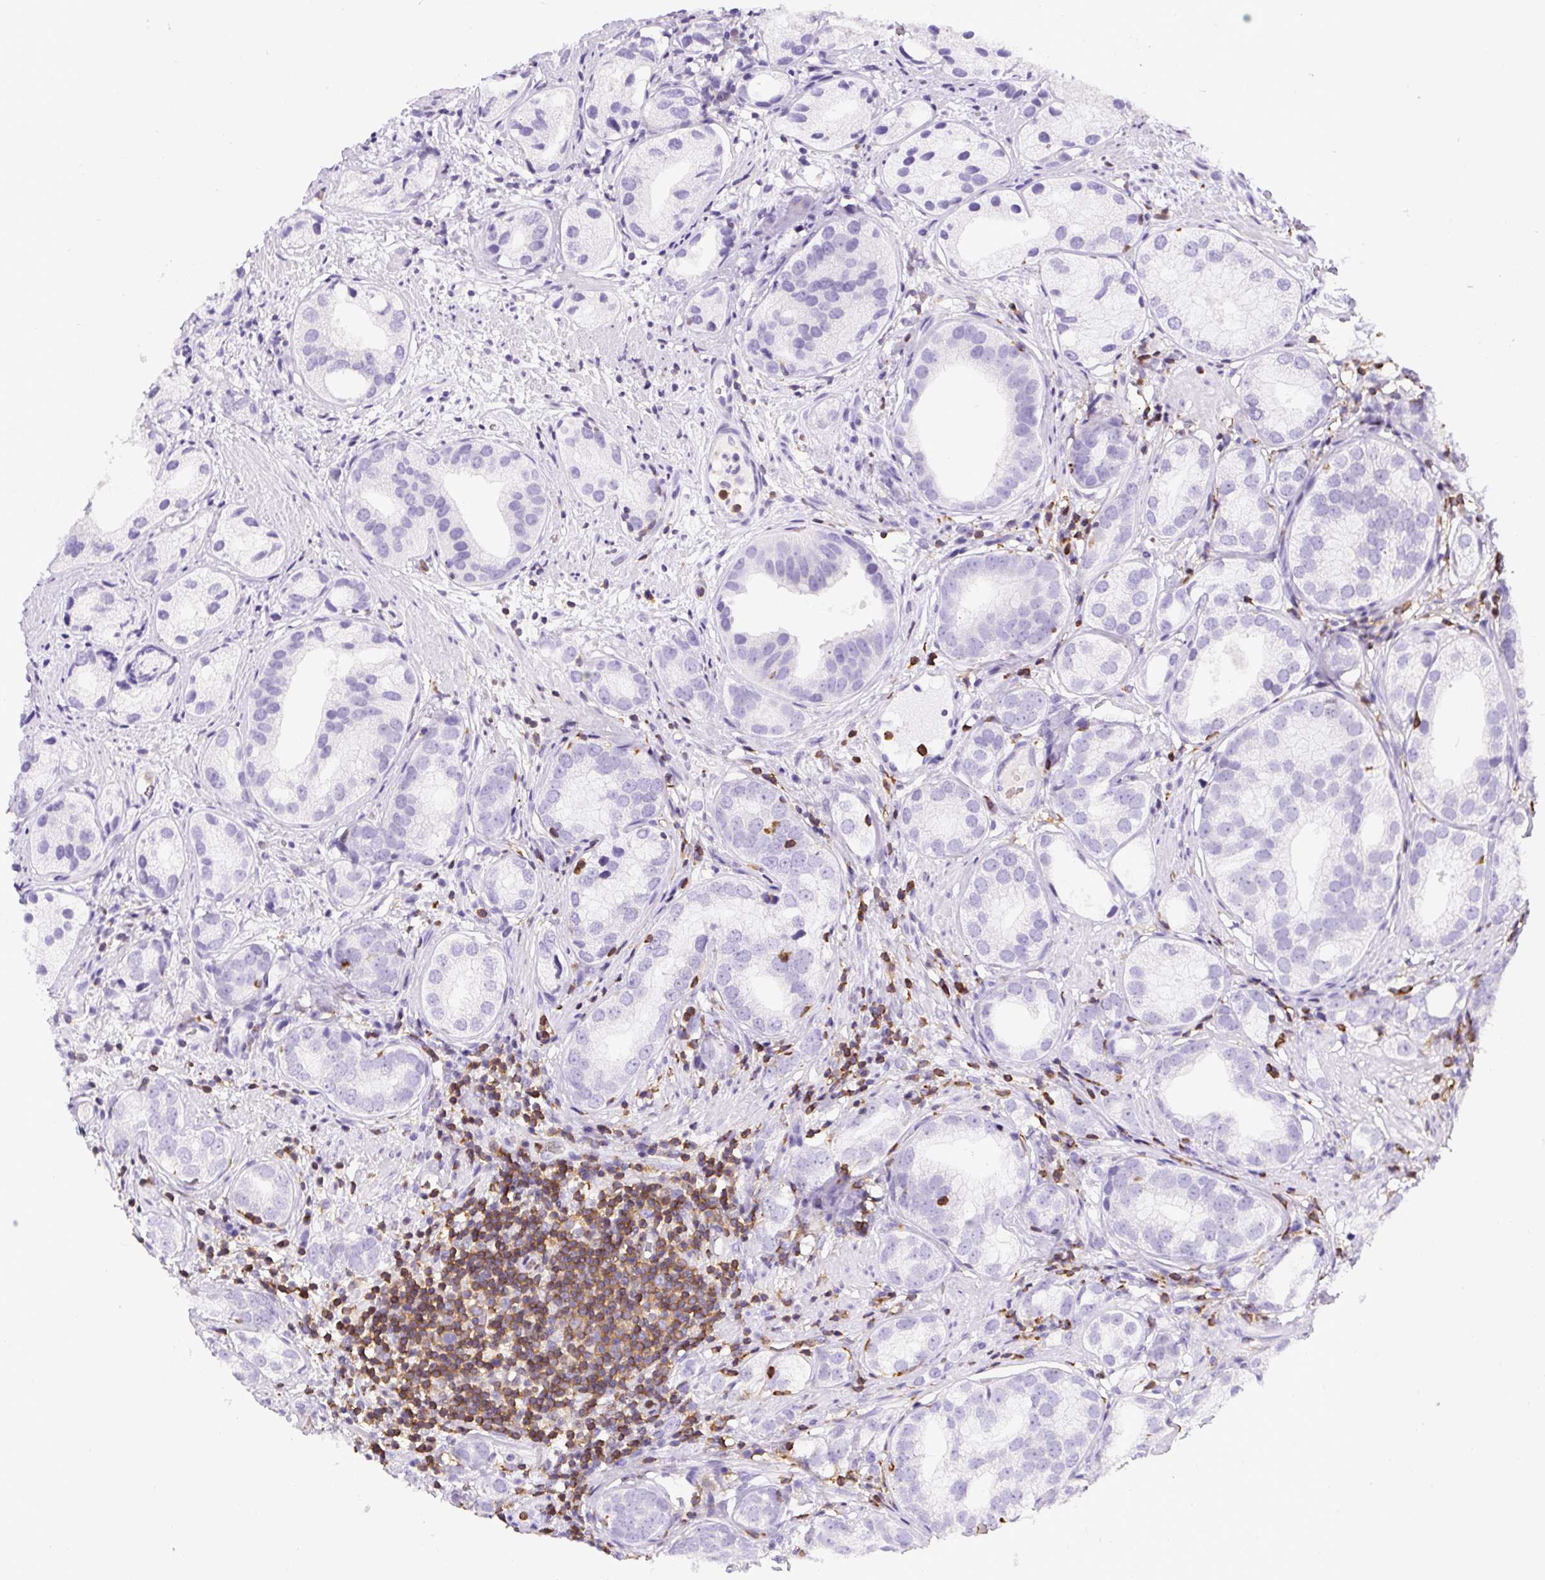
{"staining": {"intensity": "negative", "quantity": "none", "location": "none"}, "tissue": "prostate cancer", "cell_type": "Tumor cells", "image_type": "cancer", "snomed": [{"axis": "morphology", "description": "Adenocarcinoma, High grade"}, {"axis": "topography", "description": "Prostate"}], "caption": "High magnification brightfield microscopy of adenocarcinoma (high-grade) (prostate) stained with DAB (3,3'-diaminobenzidine) (brown) and counterstained with hematoxylin (blue): tumor cells show no significant expression.", "gene": "FAM228B", "patient": {"sex": "male", "age": 82}}